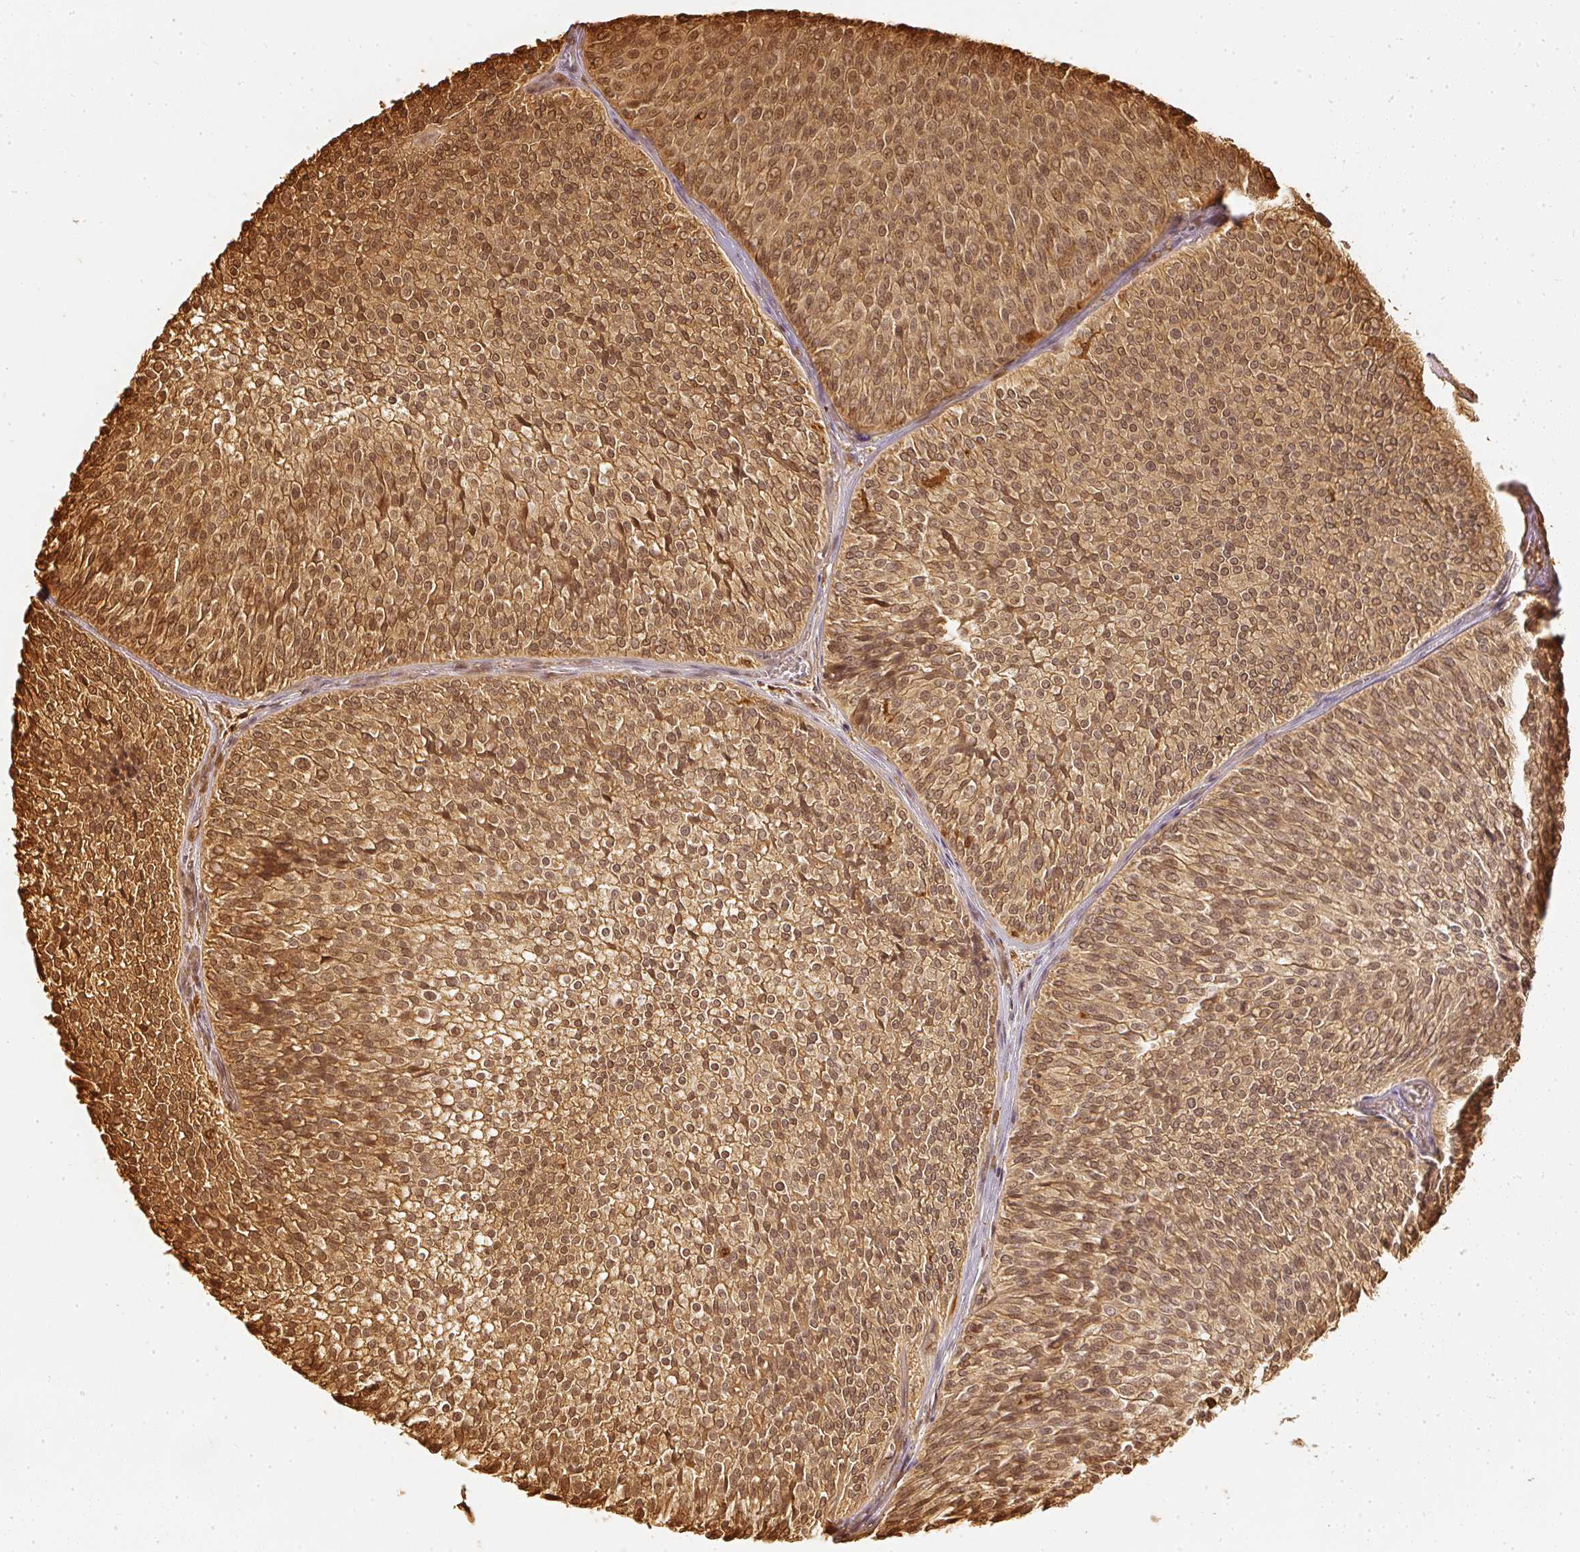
{"staining": {"intensity": "moderate", "quantity": ">75%", "location": "cytoplasmic/membranous,nuclear"}, "tissue": "urothelial cancer", "cell_type": "Tumor cells", "image_type": "cancer", "snomed": [{"axis": "morphology", "description": "Urothelial carcinoma, Low grade"}, {"axis": "topography", "description": "Urinary bladder"}], "caption": "Protein expression by immunohistochemistry shows moderate cytoplasmic/membranous and nuclear expression in approximately >75% of tumor cells in low-grade urothelial carcinoma. (Brightfield microscopy of DAB IHC at high magnification).", "gene": "PFN1", "patient": {"sex": "male", "age": 91}}